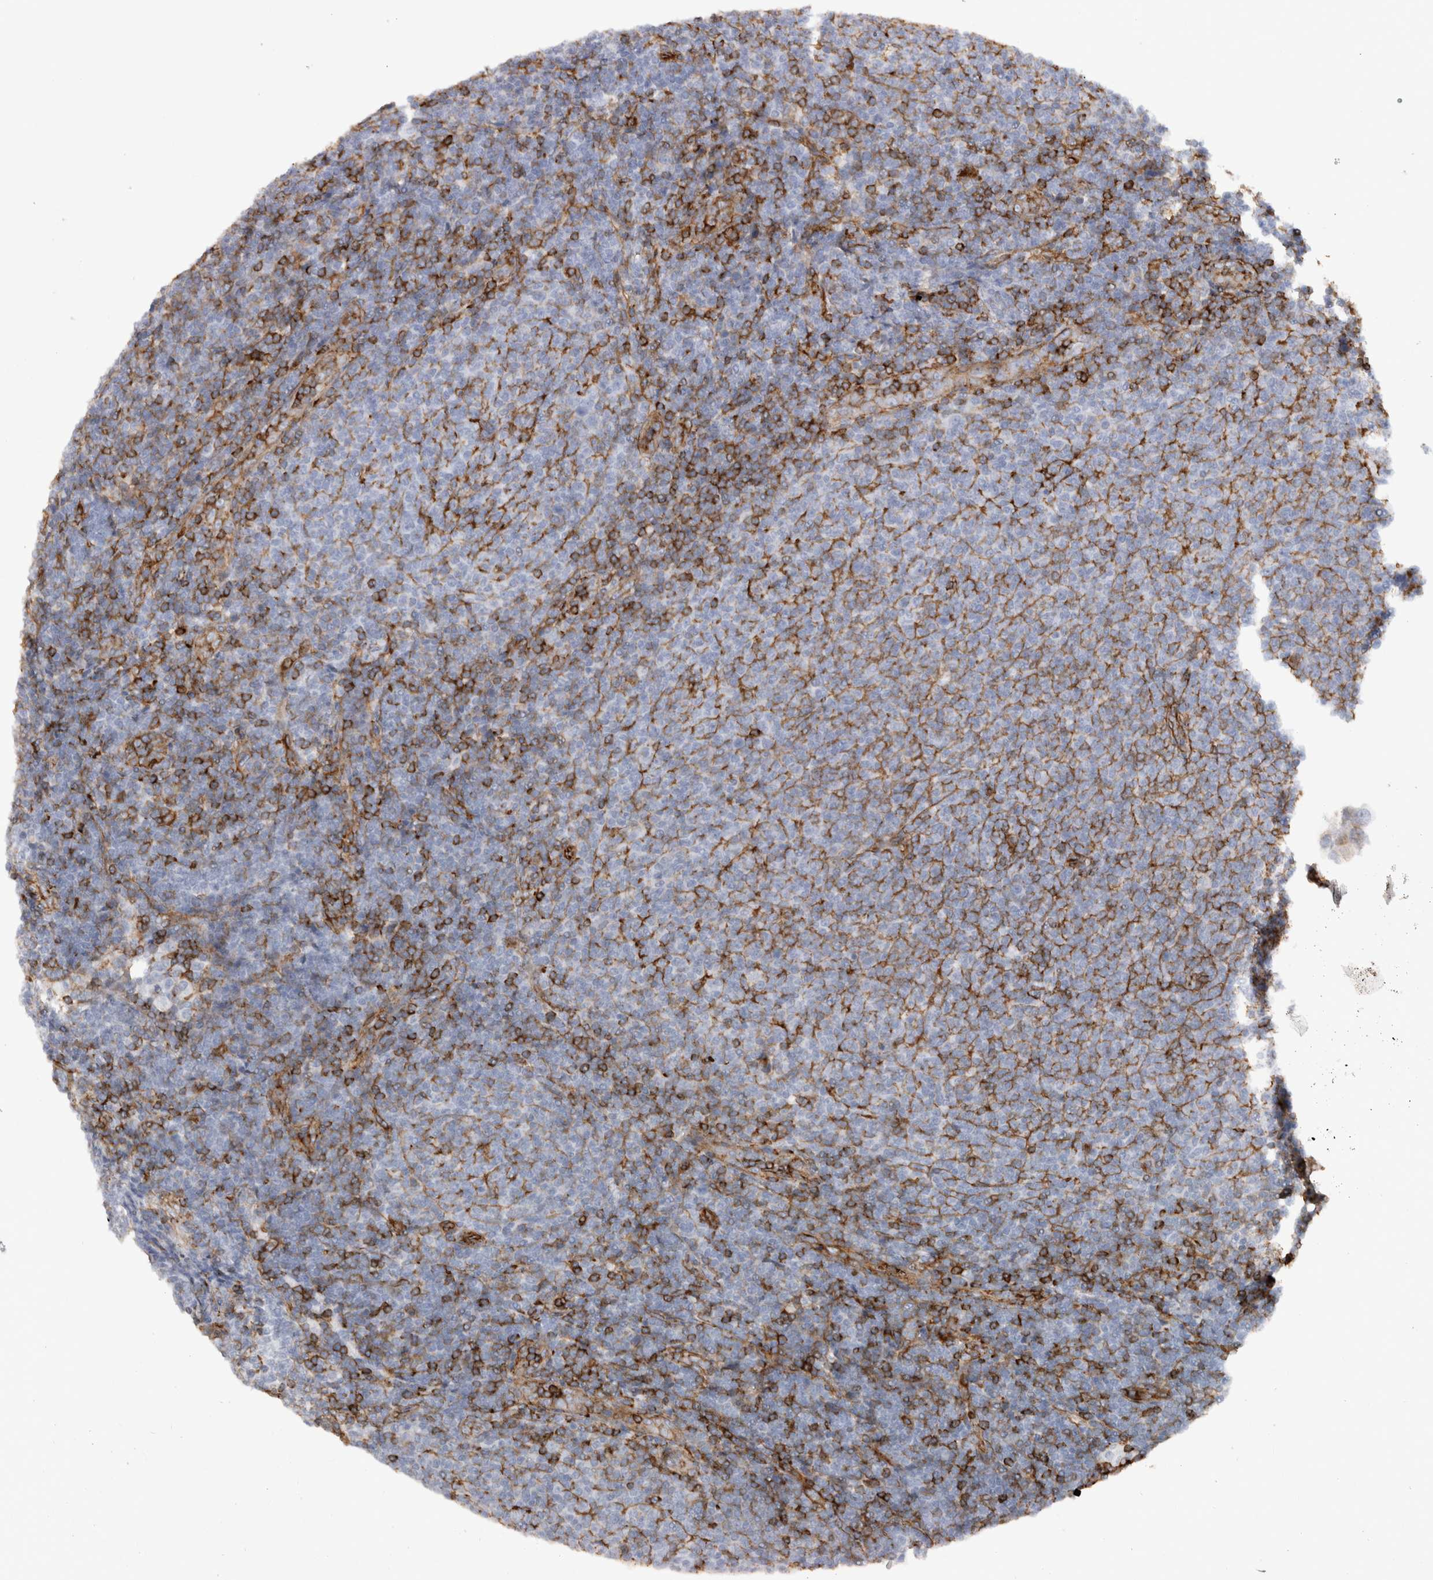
{"staining": {"intensity": "moderate", "quantity": "25%-75%", "location": "cytoplasmic/membranous"}, "tissue": "lymphoma", "cell_type": "Tumor cells", "image_type": "cancer", "snomed": [{"axis": "morphology", "description": "Malignant lymphoma, non-Hodgkin's type, Low grade"}, {"axis": "topography", "description": "Lymph node"}], "caption": "Lymphoma stained with a protein marker reveals moderate staining in tumor cells.", "gene": "AHNAK", "patient": {"sex": "male", "age": 66}}